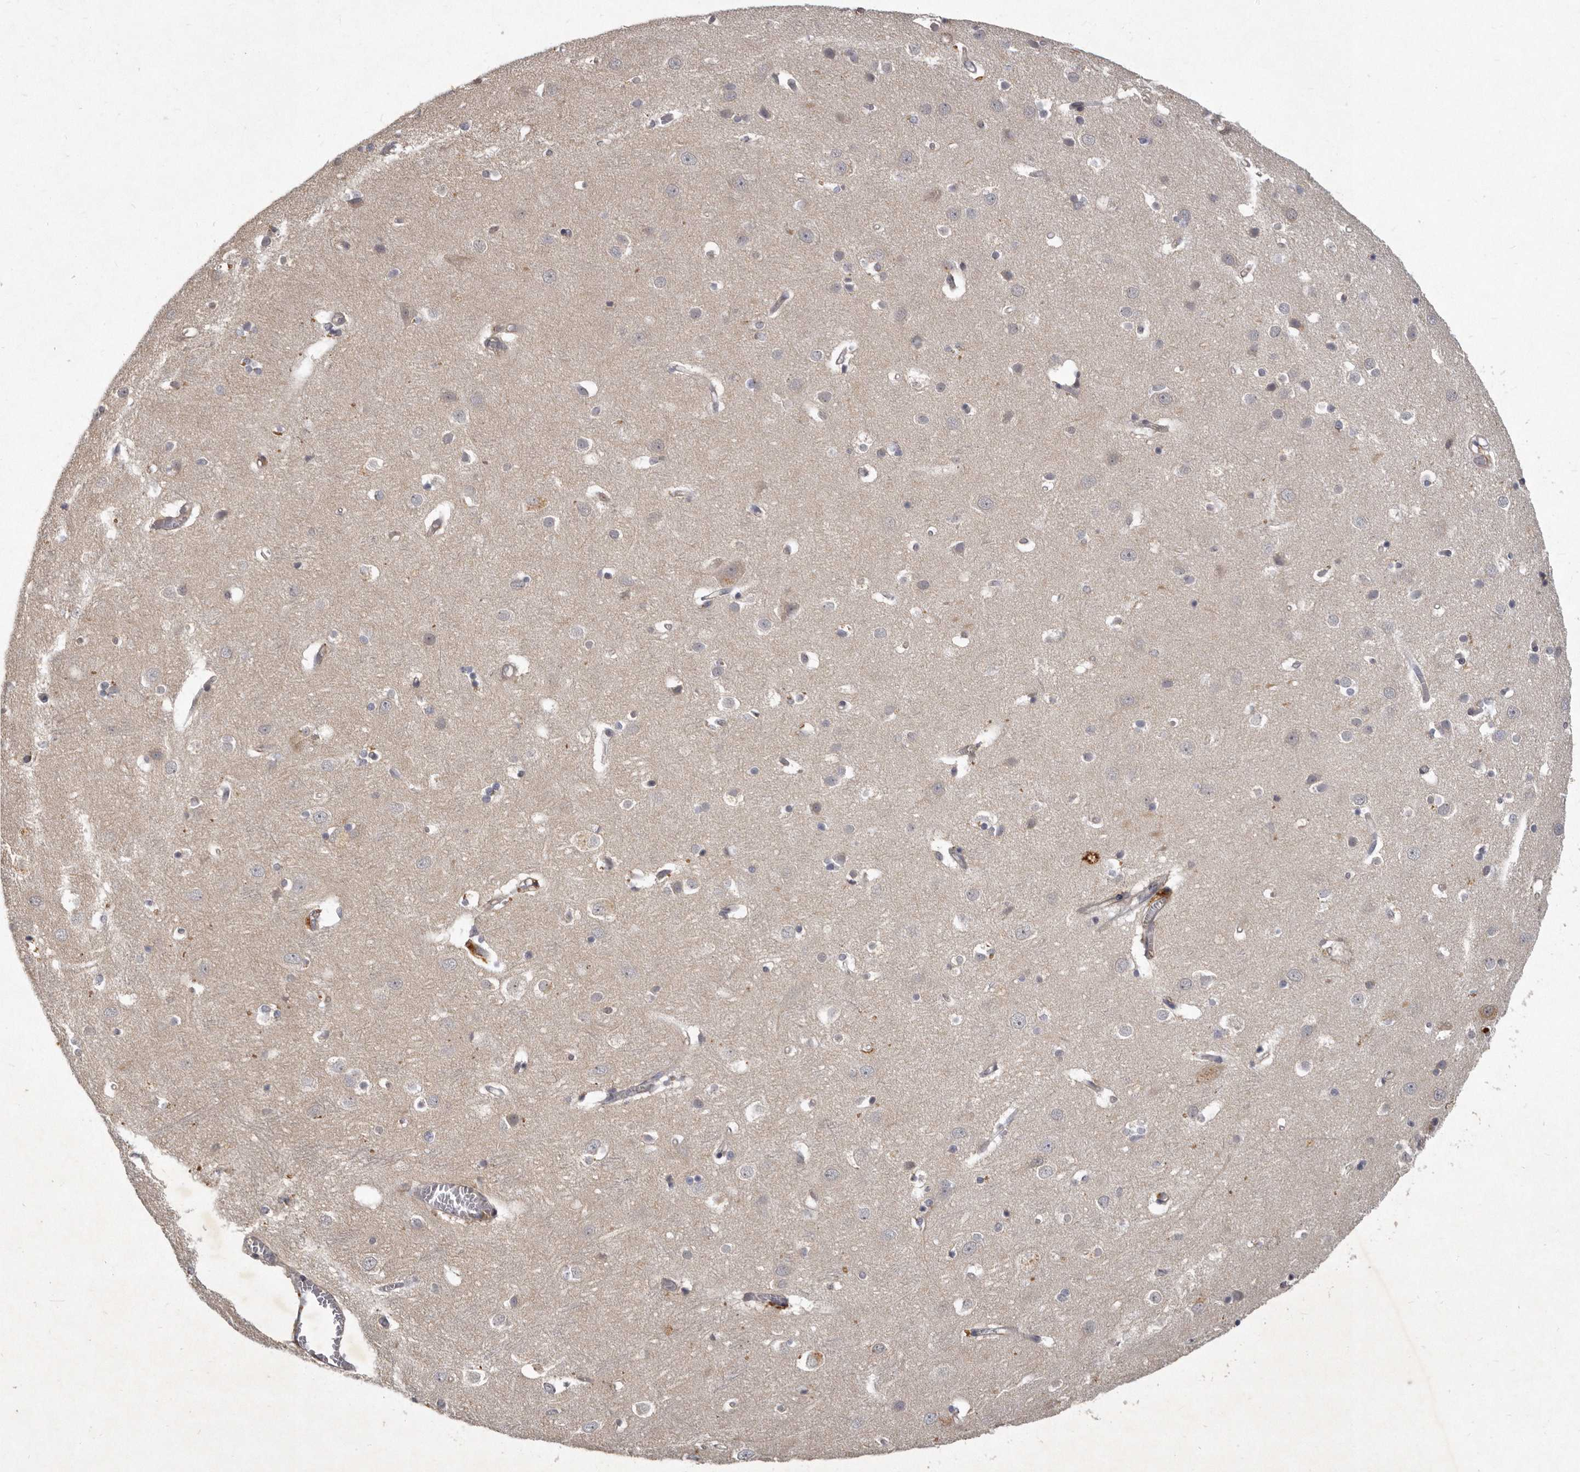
{"staining": {"intensity": "negative", "quantity": "none", "location": "none"}, "tissue": "cerebral cortex", "cell_type": "Endothelial cells", "image_type": "normal", "snomed": [{"axis": "morphology", "description": "Normal tissue, NOS"}, {"axis": "topography", "description": "Cerebral cortex"}], "caption": "IHC photomicrograph of normal cerebral cortex: cerebral cortex stained with DAB (3,3'-diaminobenzidine) exhibits no significant protein staining in endothelial cells.", "gene": "SLC22A1", "patient": {"sex": "male", "age": 54}}